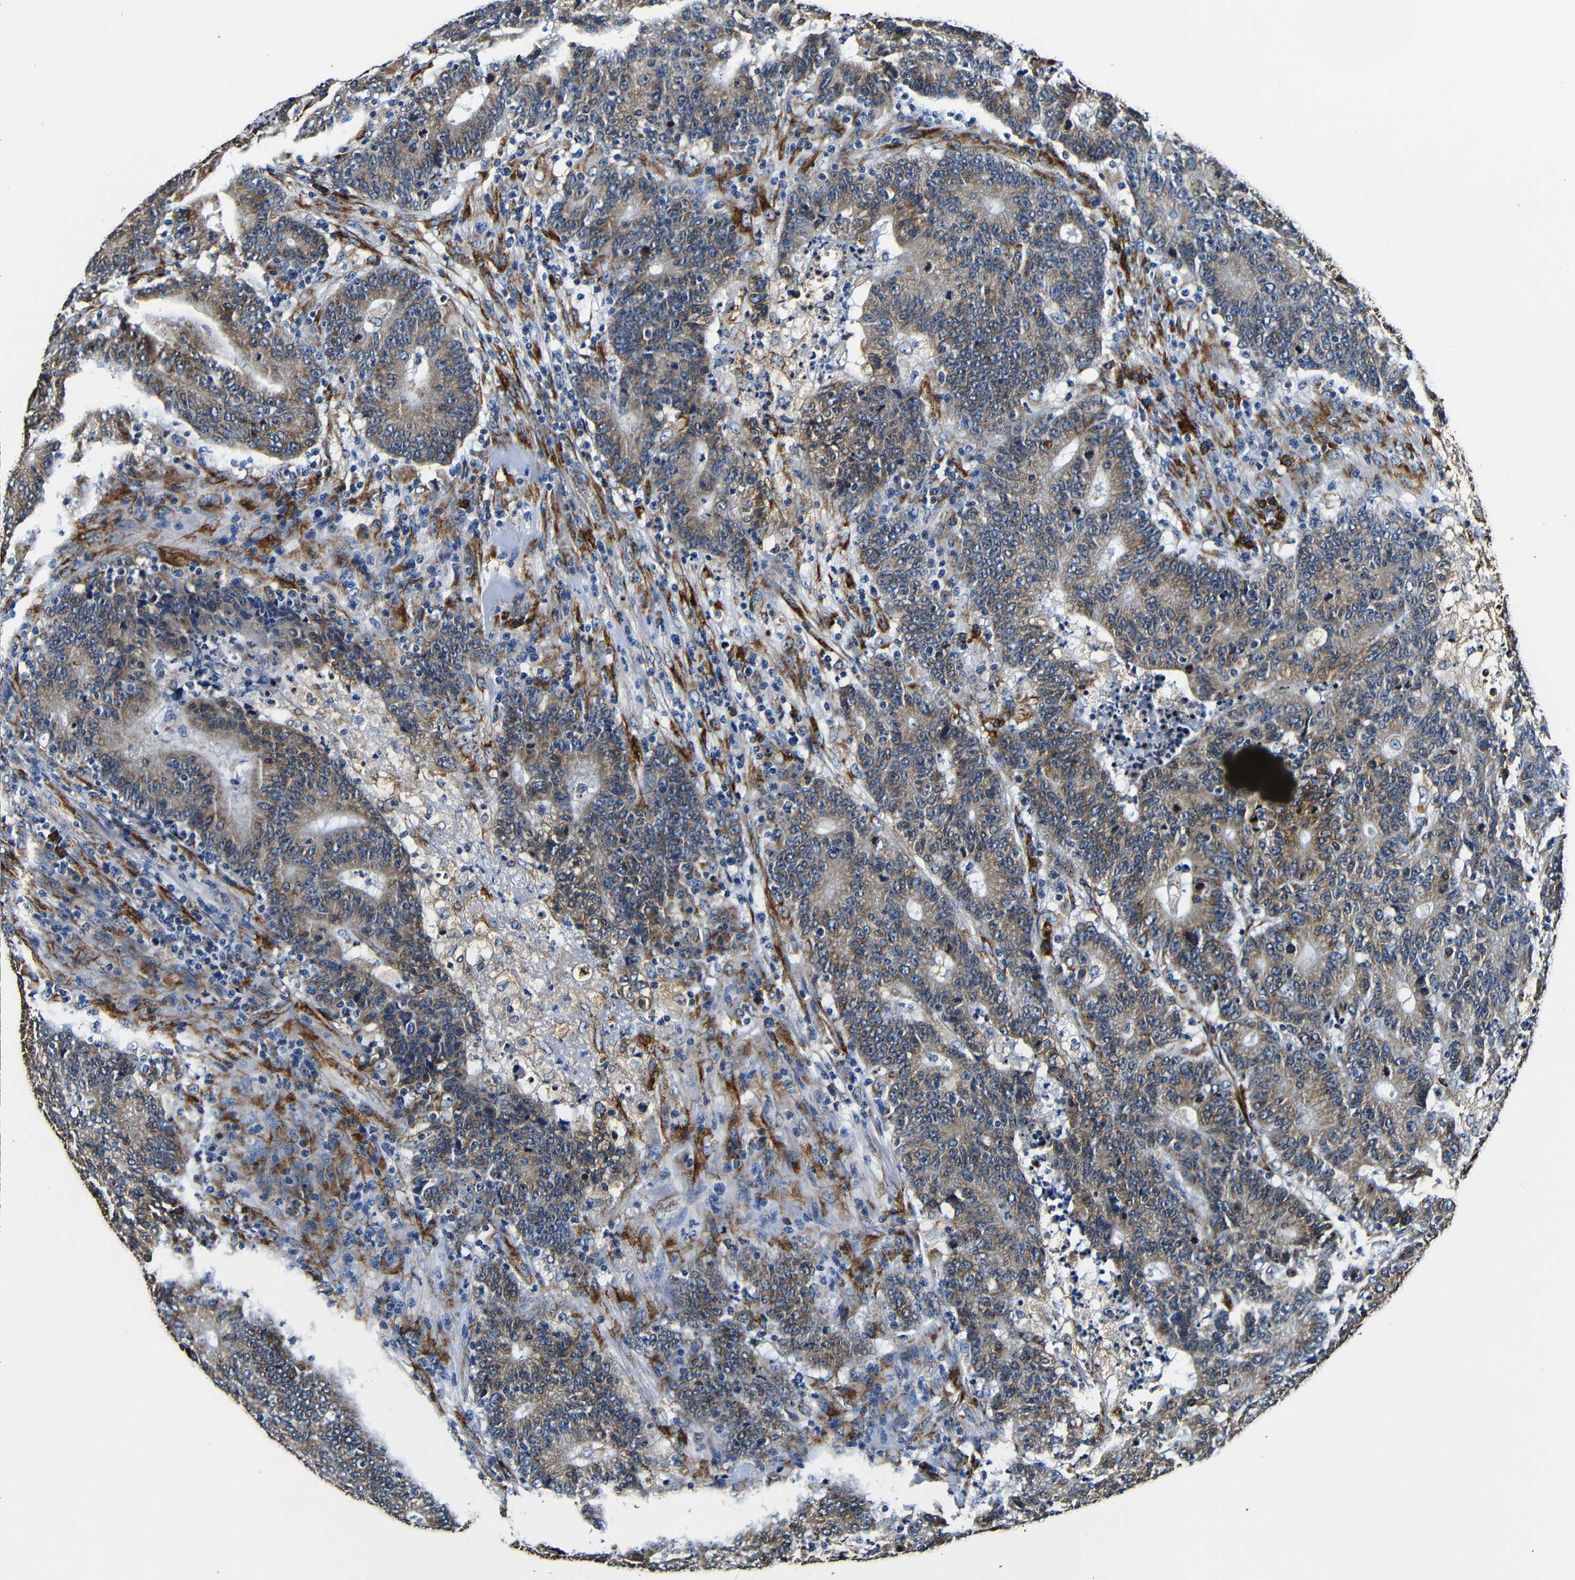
{"staining": {"intensity": "strong", "quantity": "25%-75%", "location": "cytoplasmic/membranous"}, "tissue": "colorectal cancer", "cell_type": "Tumor cells", "image_type": "cancer", "snomed": [{"axis": "morphology", "description": "Normal tissue, NOS"}, {"axis": "morphology", "description": "Adenocarcinoma, NOS"}, {"axis": "topography", "description": "Colon"}], "caption": "DAB immunohistochemical staining of colorectal cancer shows strong cytoplasmic/membranous protein staining in approximately 25%-75% of tumor cells.", "gene": "RRBP1", "patient": {"sex": "female", "age": 75}}